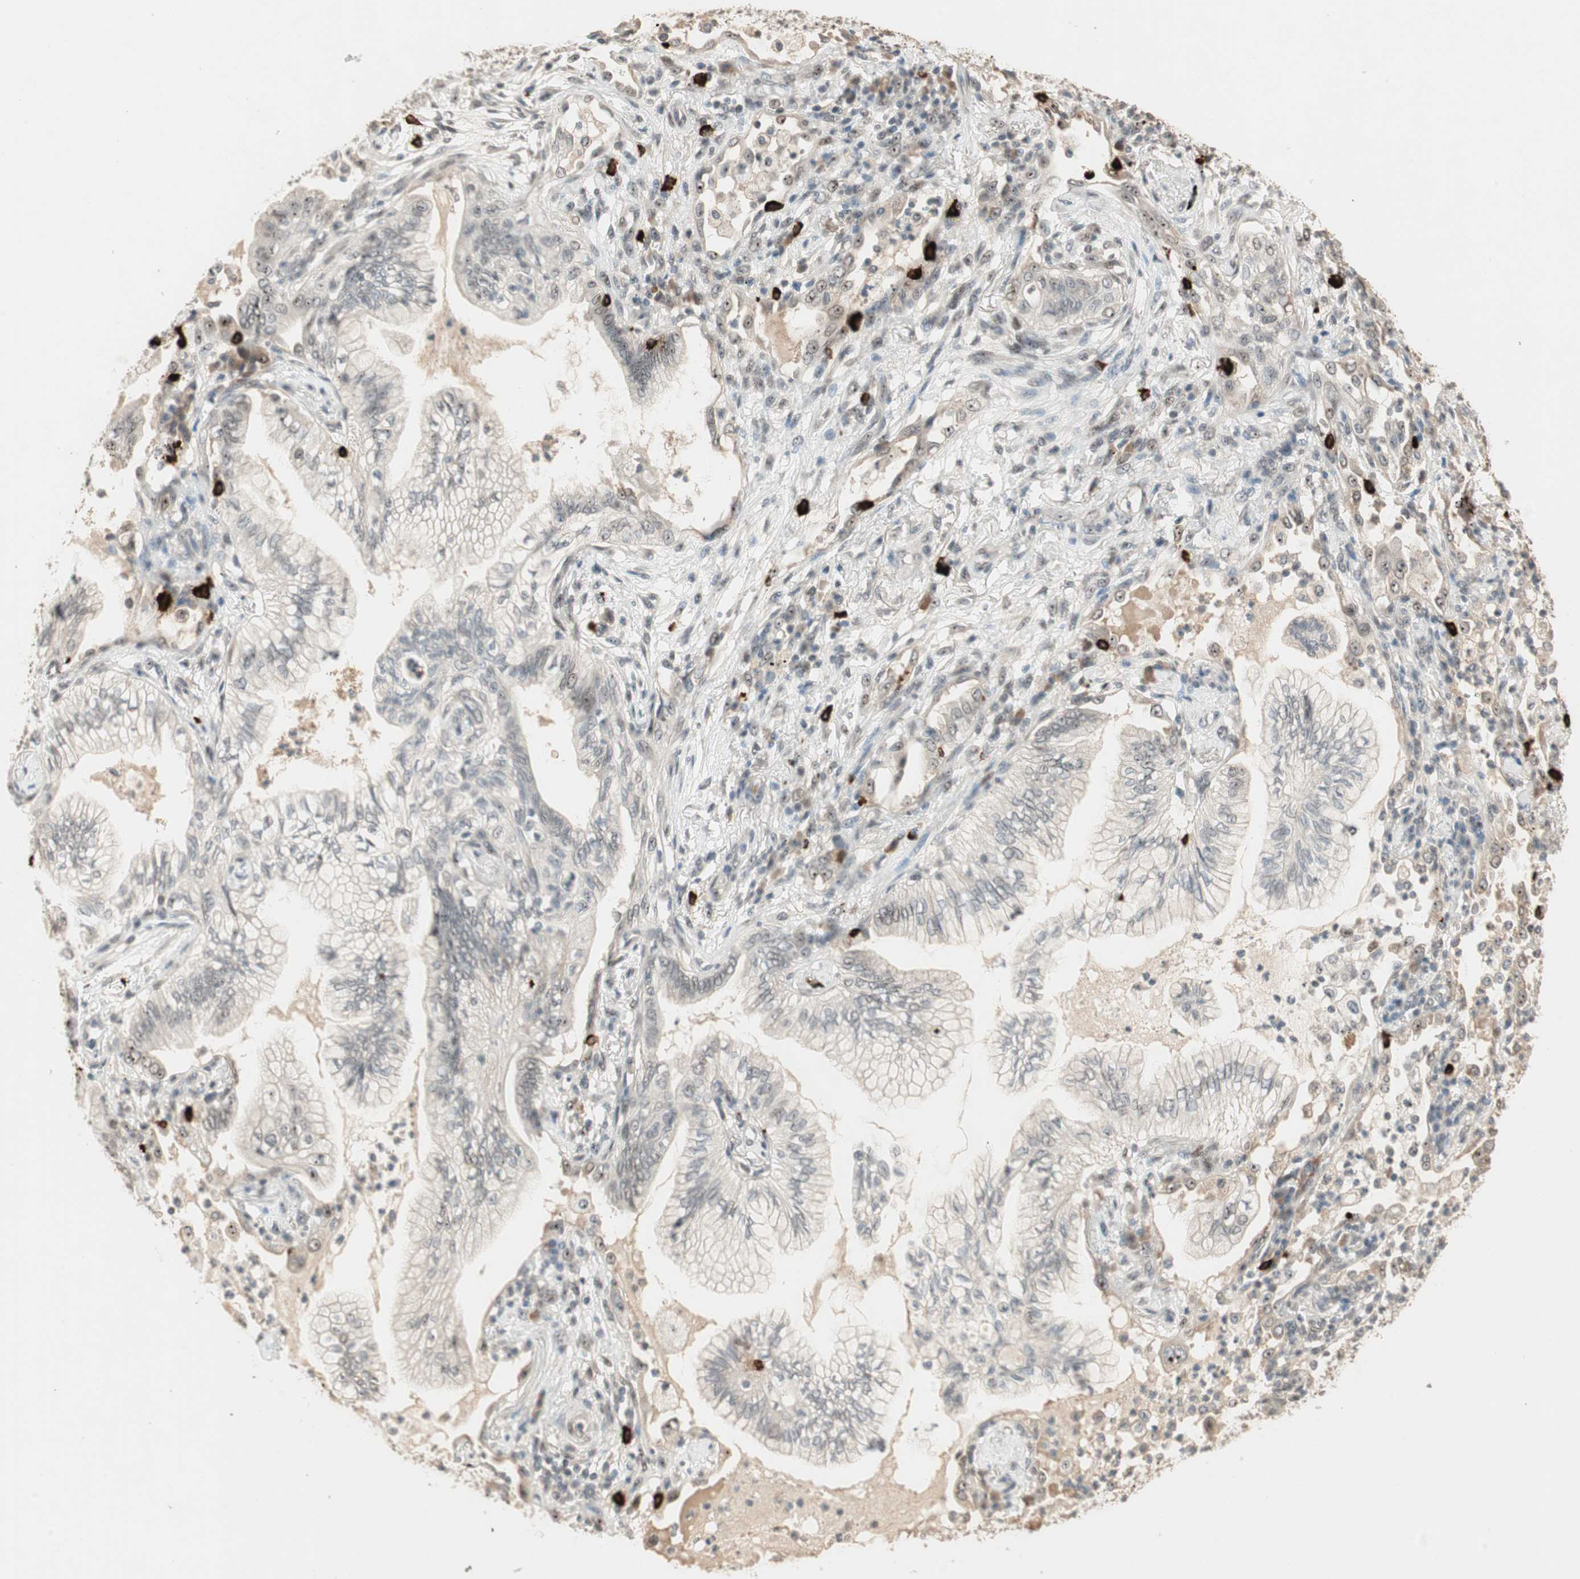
{"staining": {"intensity": "weak", "quantity": "<25%", "location": "nuclear"}, "tissue": "lung cancer", "cell_type": "Tumor cells", "image_type": "cancer", "snomed": [{"axis": "morphology", "description": "Normal tissue, NOS"}, {"axis": "morphology", "description": "Adenocarcinoma, NOS"}, {"axis": "topography", "description": "Bronchus"}, {"axis": "topography", "description": "Lung"}], "caption": "Micrograph shows no significant protein staining in tumor cells of lung cancer. (DAB immunohistochemistry (IHC) visualized using brightfield microscopy, high magnification).", "gene": "ETV4", "patient": {"sex": "female", "age": 70}}